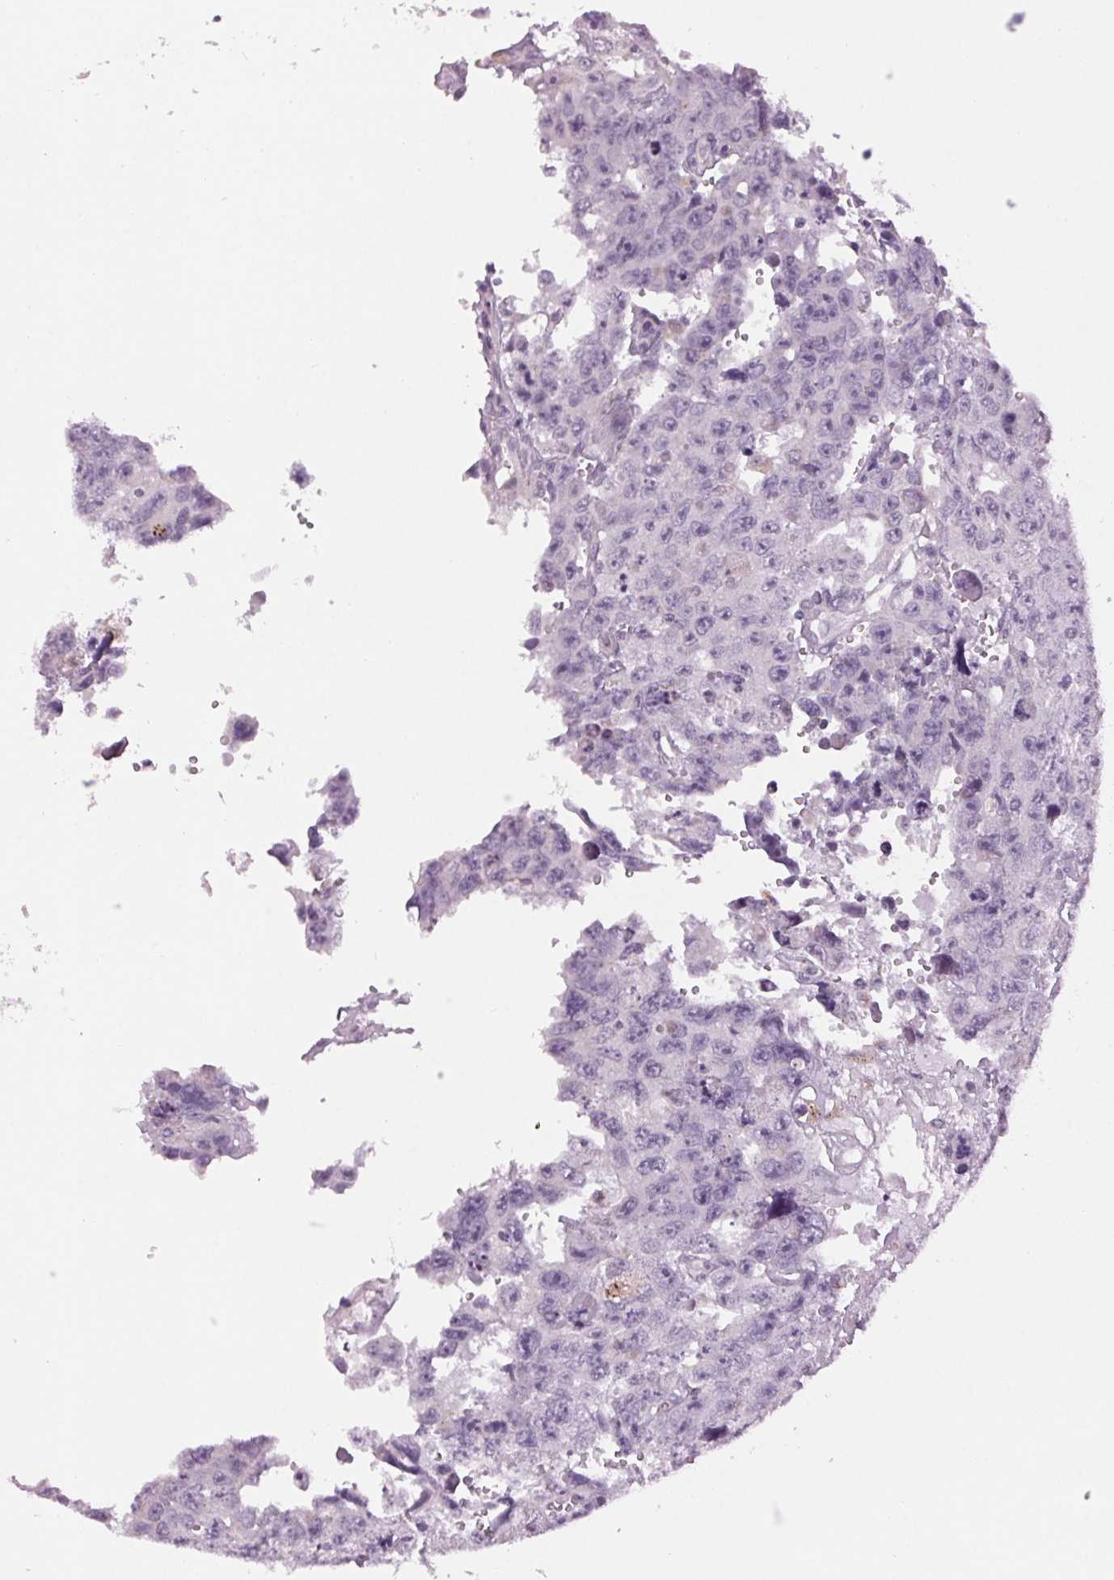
{"staining": {"intensity": "negative", "quantity": "none", "location": "none"}, "tissue": "testis cancer", "cell_type": "Tumor cells", "image_type": "cancer", "snomed": [{"axis": "morphology", "description": "Seminoma, NOS"}, {"axis": "topography", "description": "Testis"}], "caption": "Tumor cells show no significant staining in testis seminoma. (Brightfield microscopy of DAB immunohistochemistry at high magnification).", "gene": "MPO", "patient": {"sex": "male", "age": 26}}